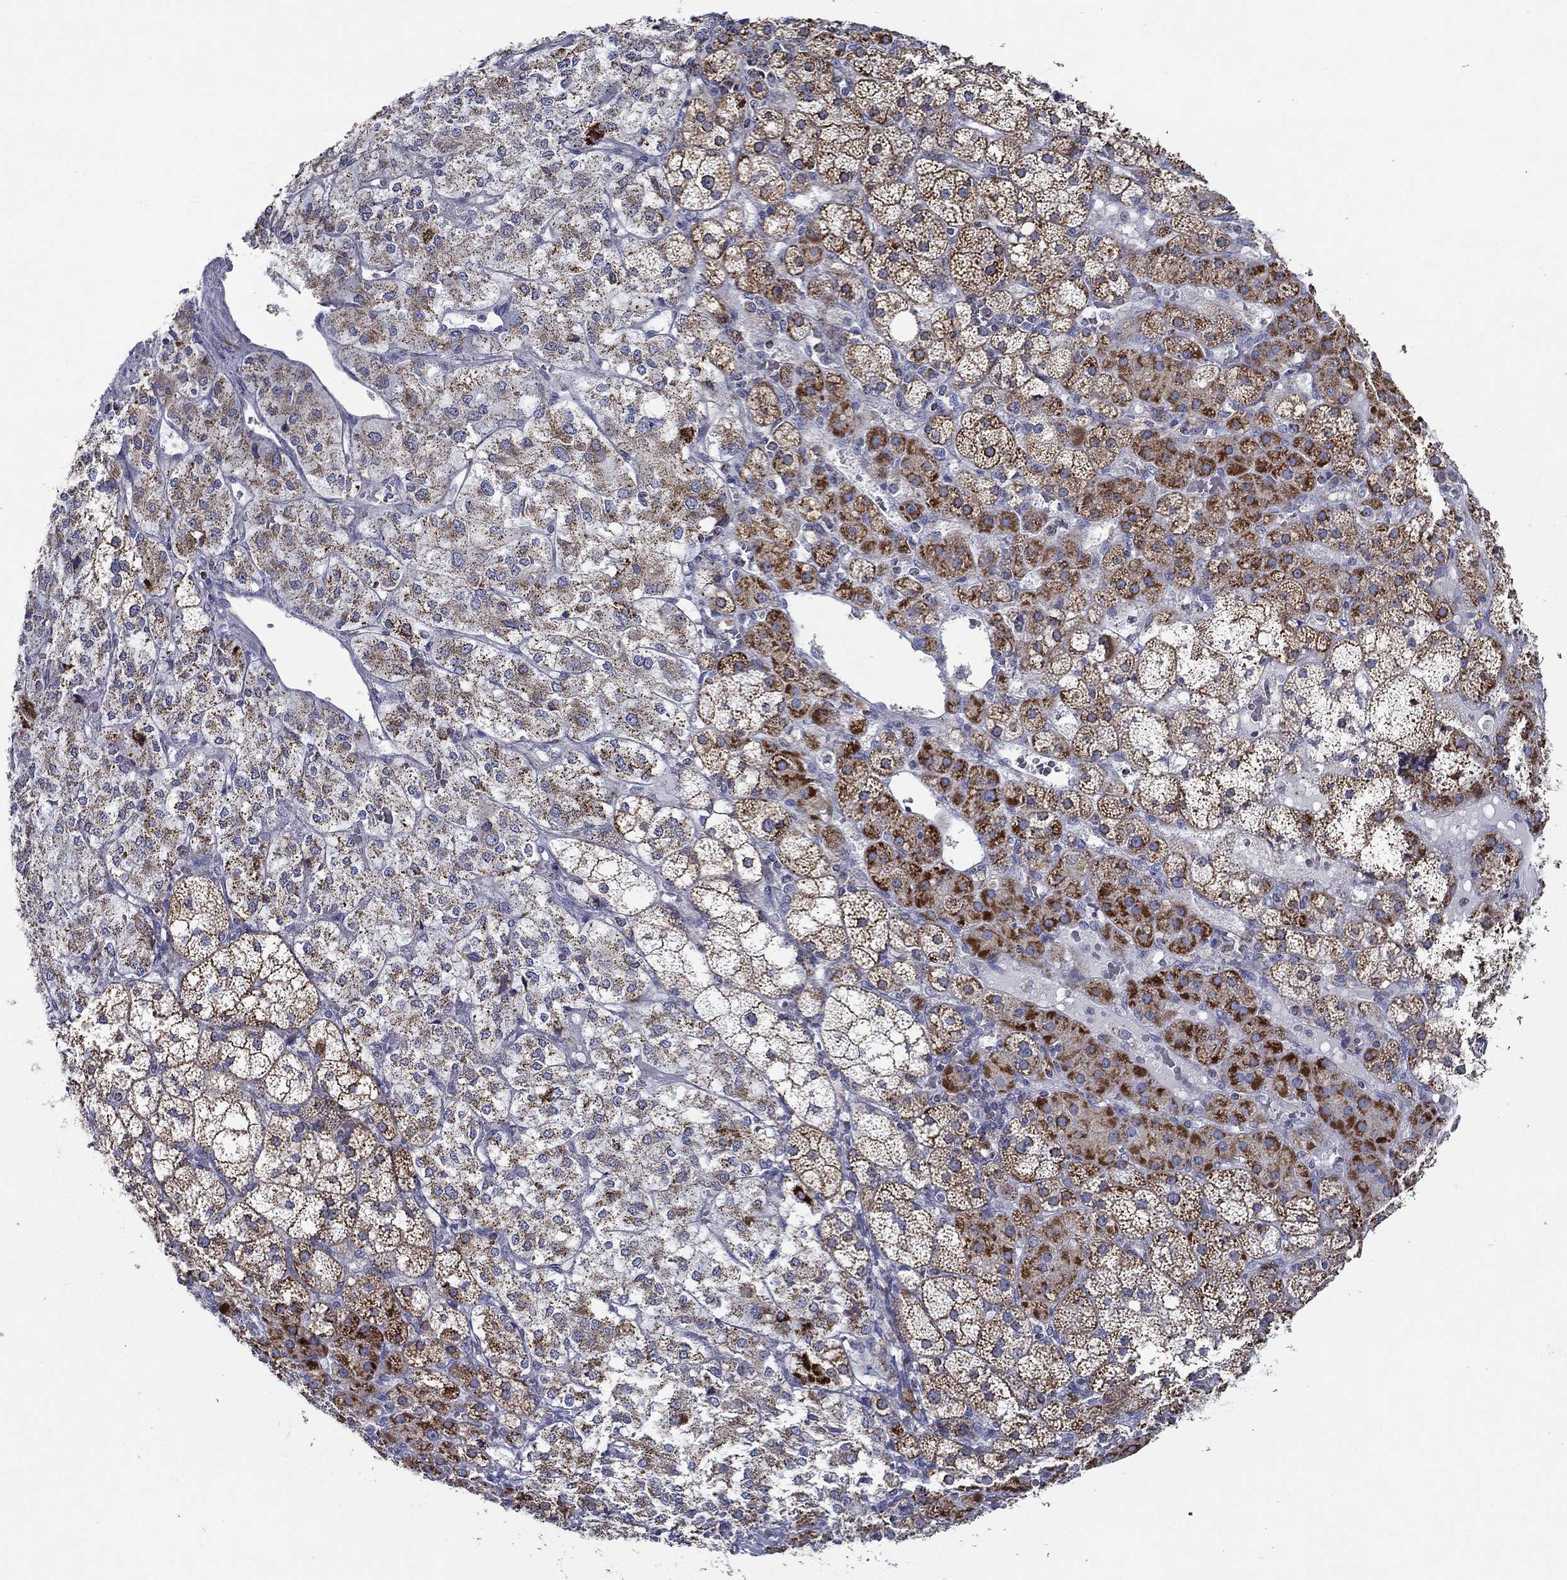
{"staining": {"intensity": "strong", "quantity": "25%-75%", "location": "cytoplasmic/membranous"}, "tissue": "adrenal gland", "cell_type": "Glandular cells", "image_type": "normal", "snomed": [{"axis": "morphology", "description": "Normal tissue, NOS"}, {"axis": "topography", "description": "Adrenal gland"}], "caption": "The image displays immunohistochemical staining of benign adrenal gland. There is strong cytoplasmic/membranous expression is appreciated in approximately 25%-75% of glandular cells.", "gene": "SFXN1", "patient": {"sex": "male", "age": 53}}